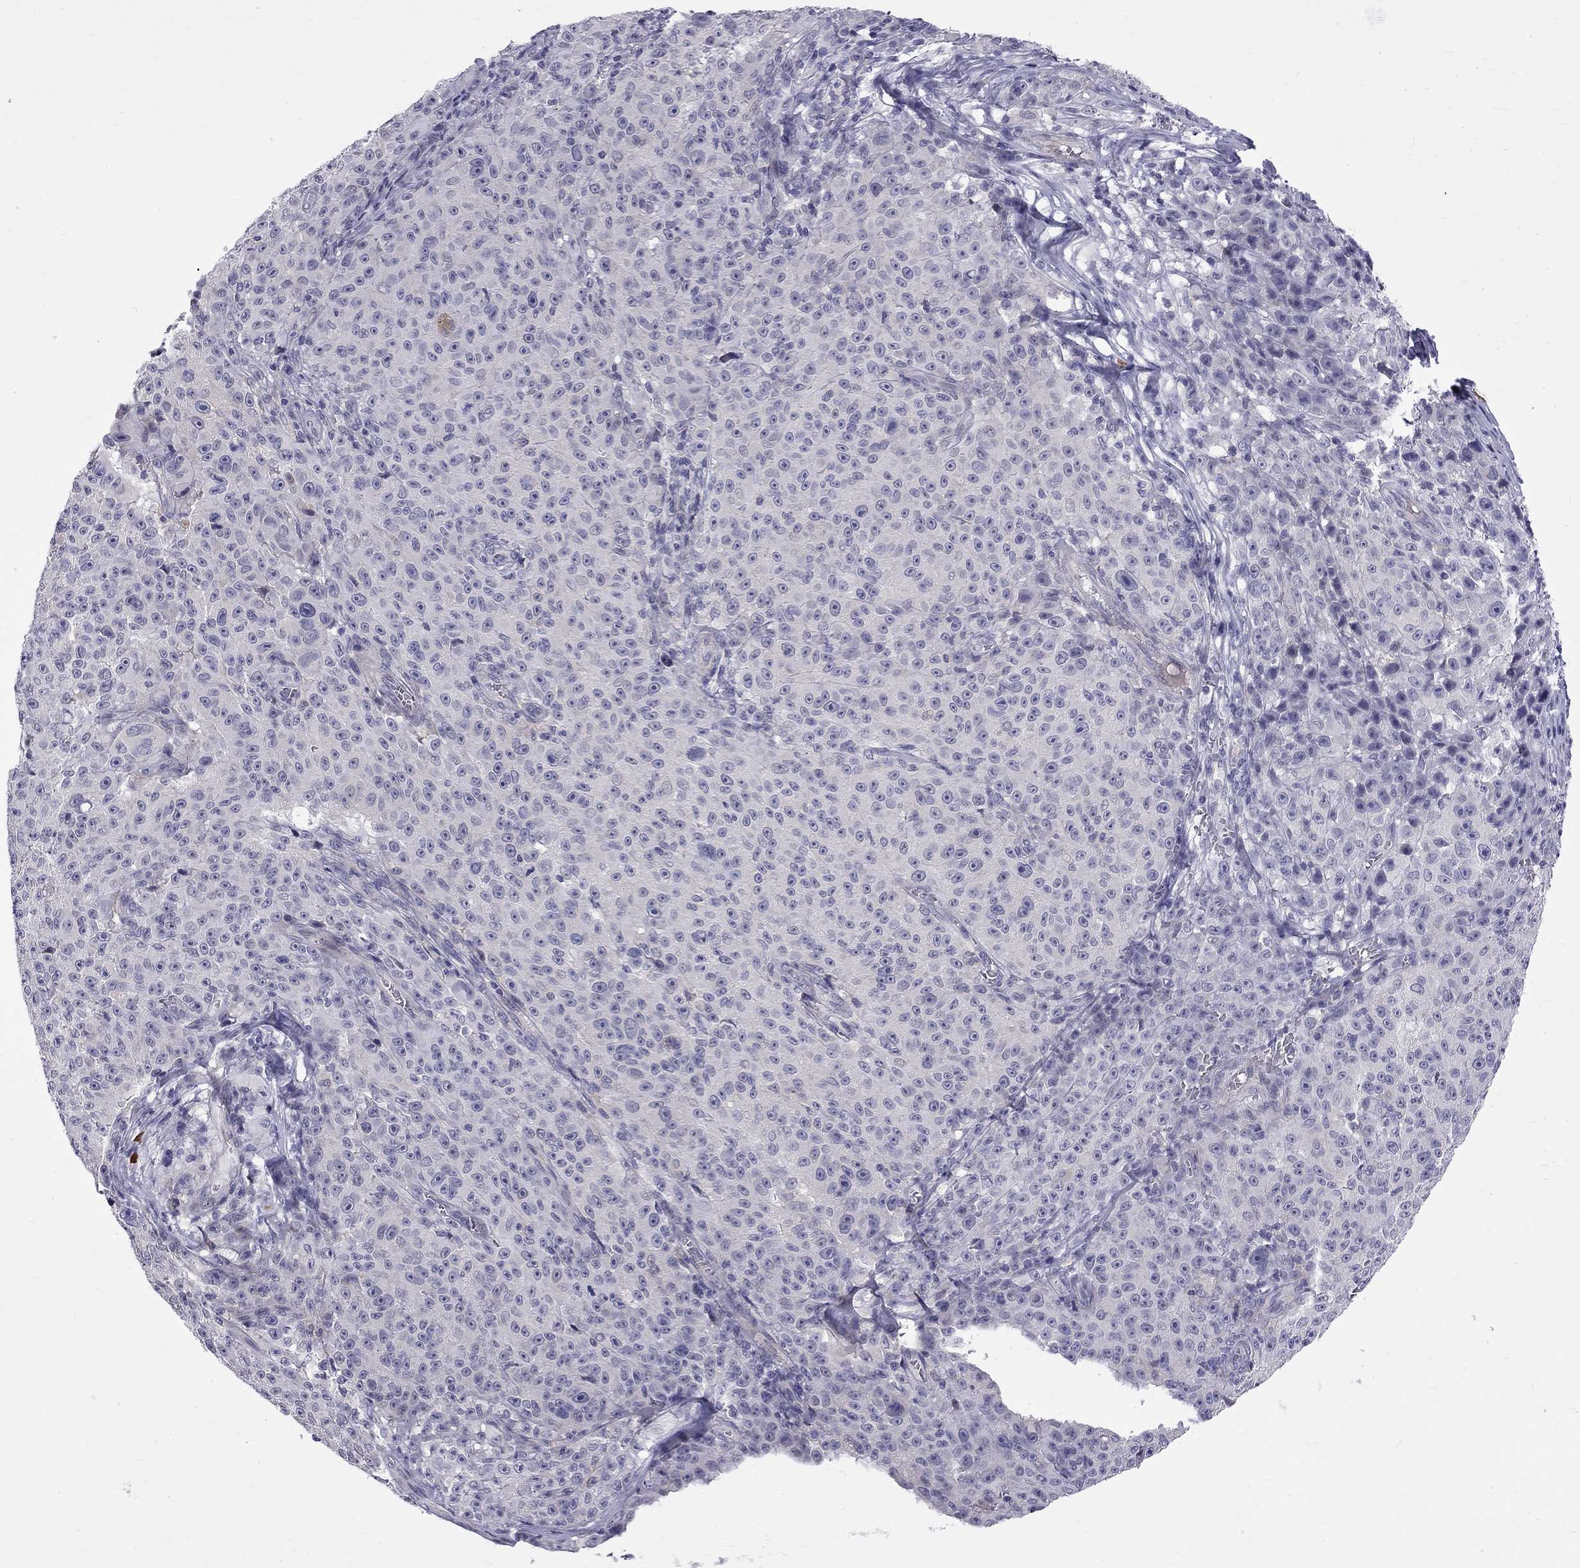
{"staining": {"intensity": "negative", "quantity": "none", "location": "none"}, "tissue": "melanoma", "cell_type": "Tumor cells", "image_type": "cancer", "snomed": [{"axis": "morphology", "description": "Malignant melanoma, NOS"}, {"axis": "topography", "description": "Skin"}], "caption": "Tumor cells show no significant protein positivity in malignant melanoma.", "gene": "RTL9", "patient": {"sex": "female", "age": 82}}